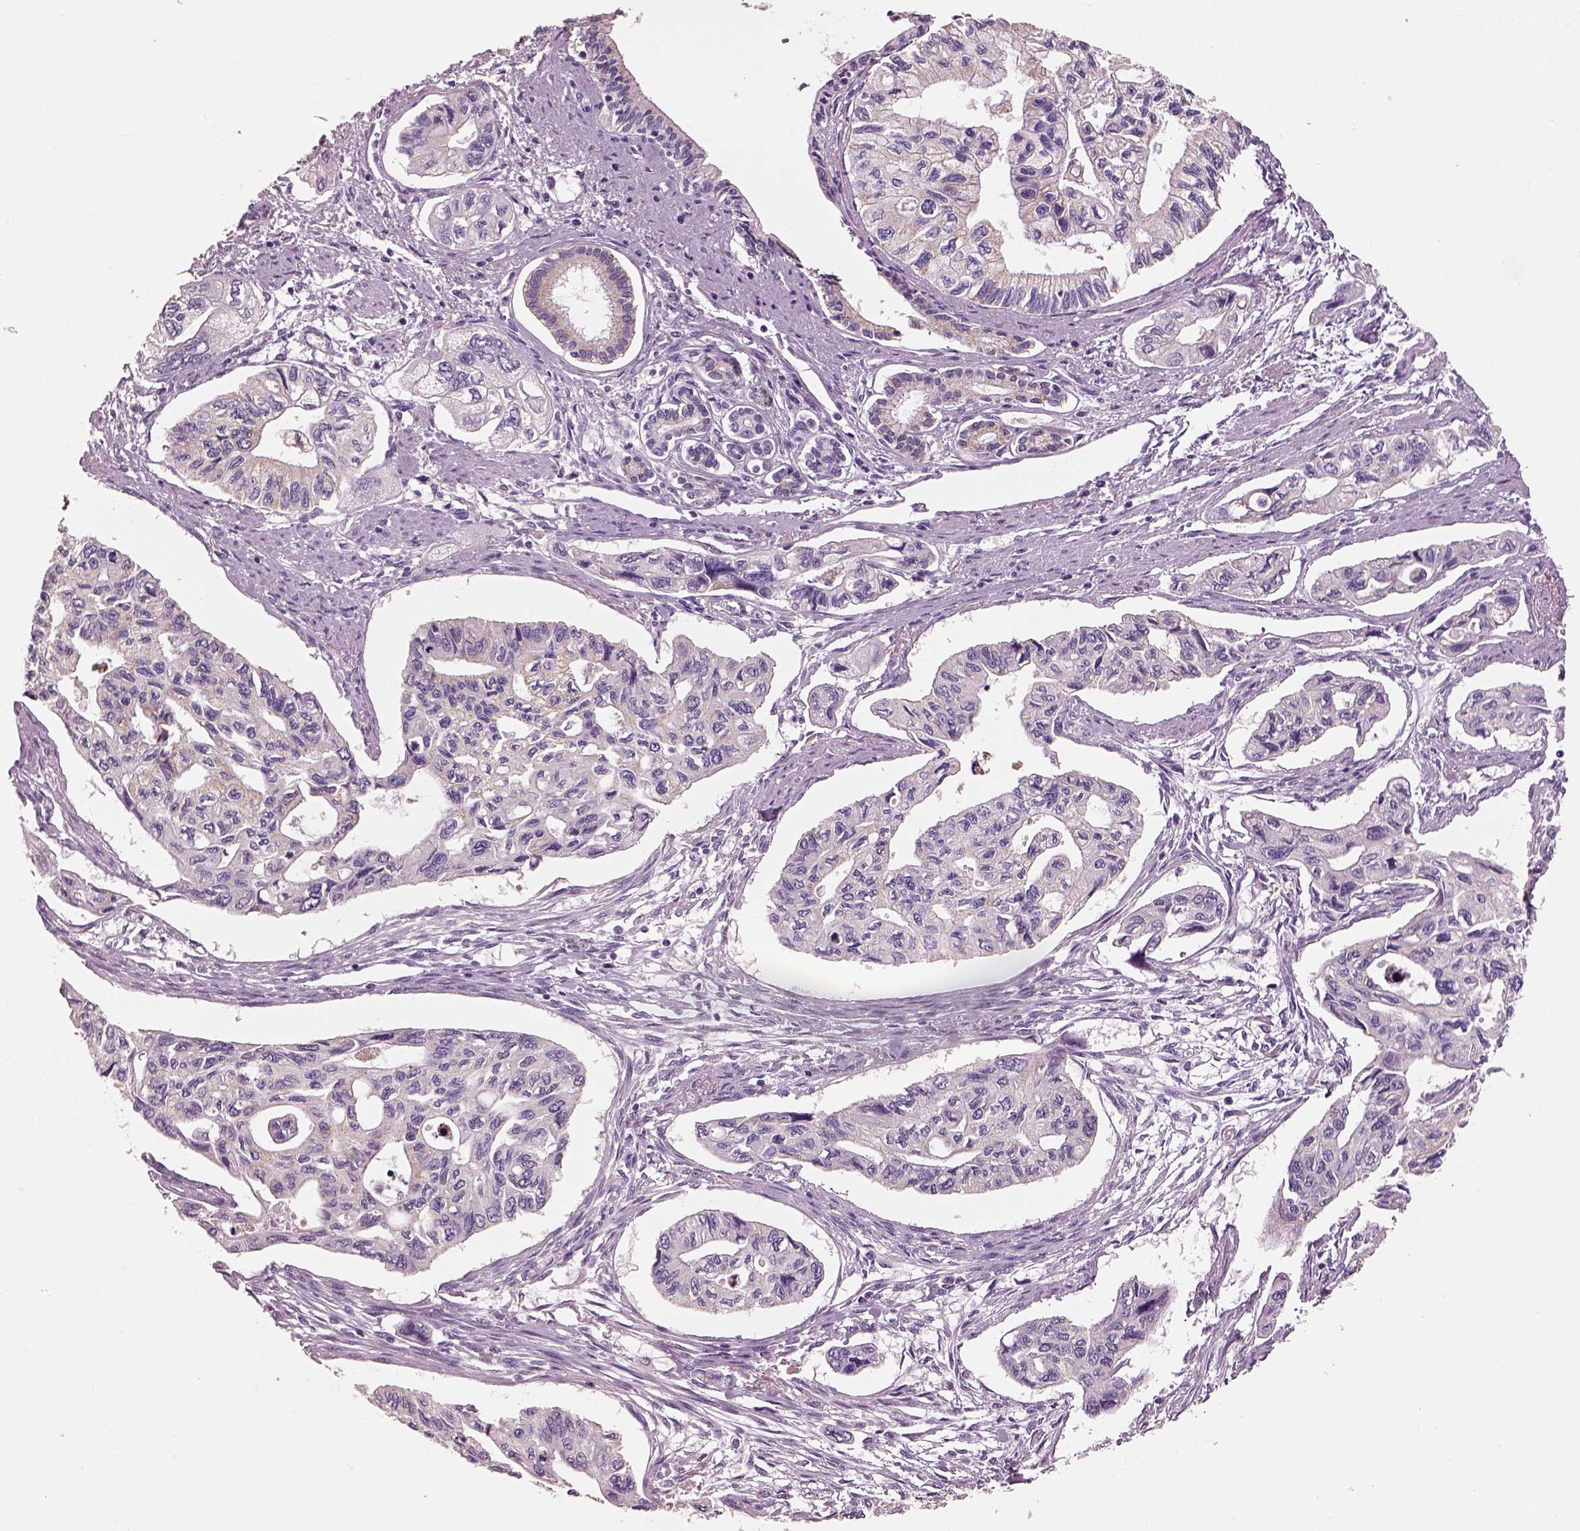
{"staining": {"intensity": "weak", "quantity": "<25%", "location": "cytoplasmic/membranous"}, "tissue": "pancreatic cancer", "cell_type": "Tumor cells", "image_type": "cancer", "snomed": [{"axis": "morphology", "description": "Adenocarcinoma, NOS"}, {"axis": "topography", "description": "Pancreas"}], "caption": "An immunohistochemistry micrograph of adenocarcinoma (pancreatic) is shown. There is no staining in tumor cells of adenocarcinoma (pancreatic).", "gene": "ELSPBP1", "patient": {"sex": "female", "age": 76}}